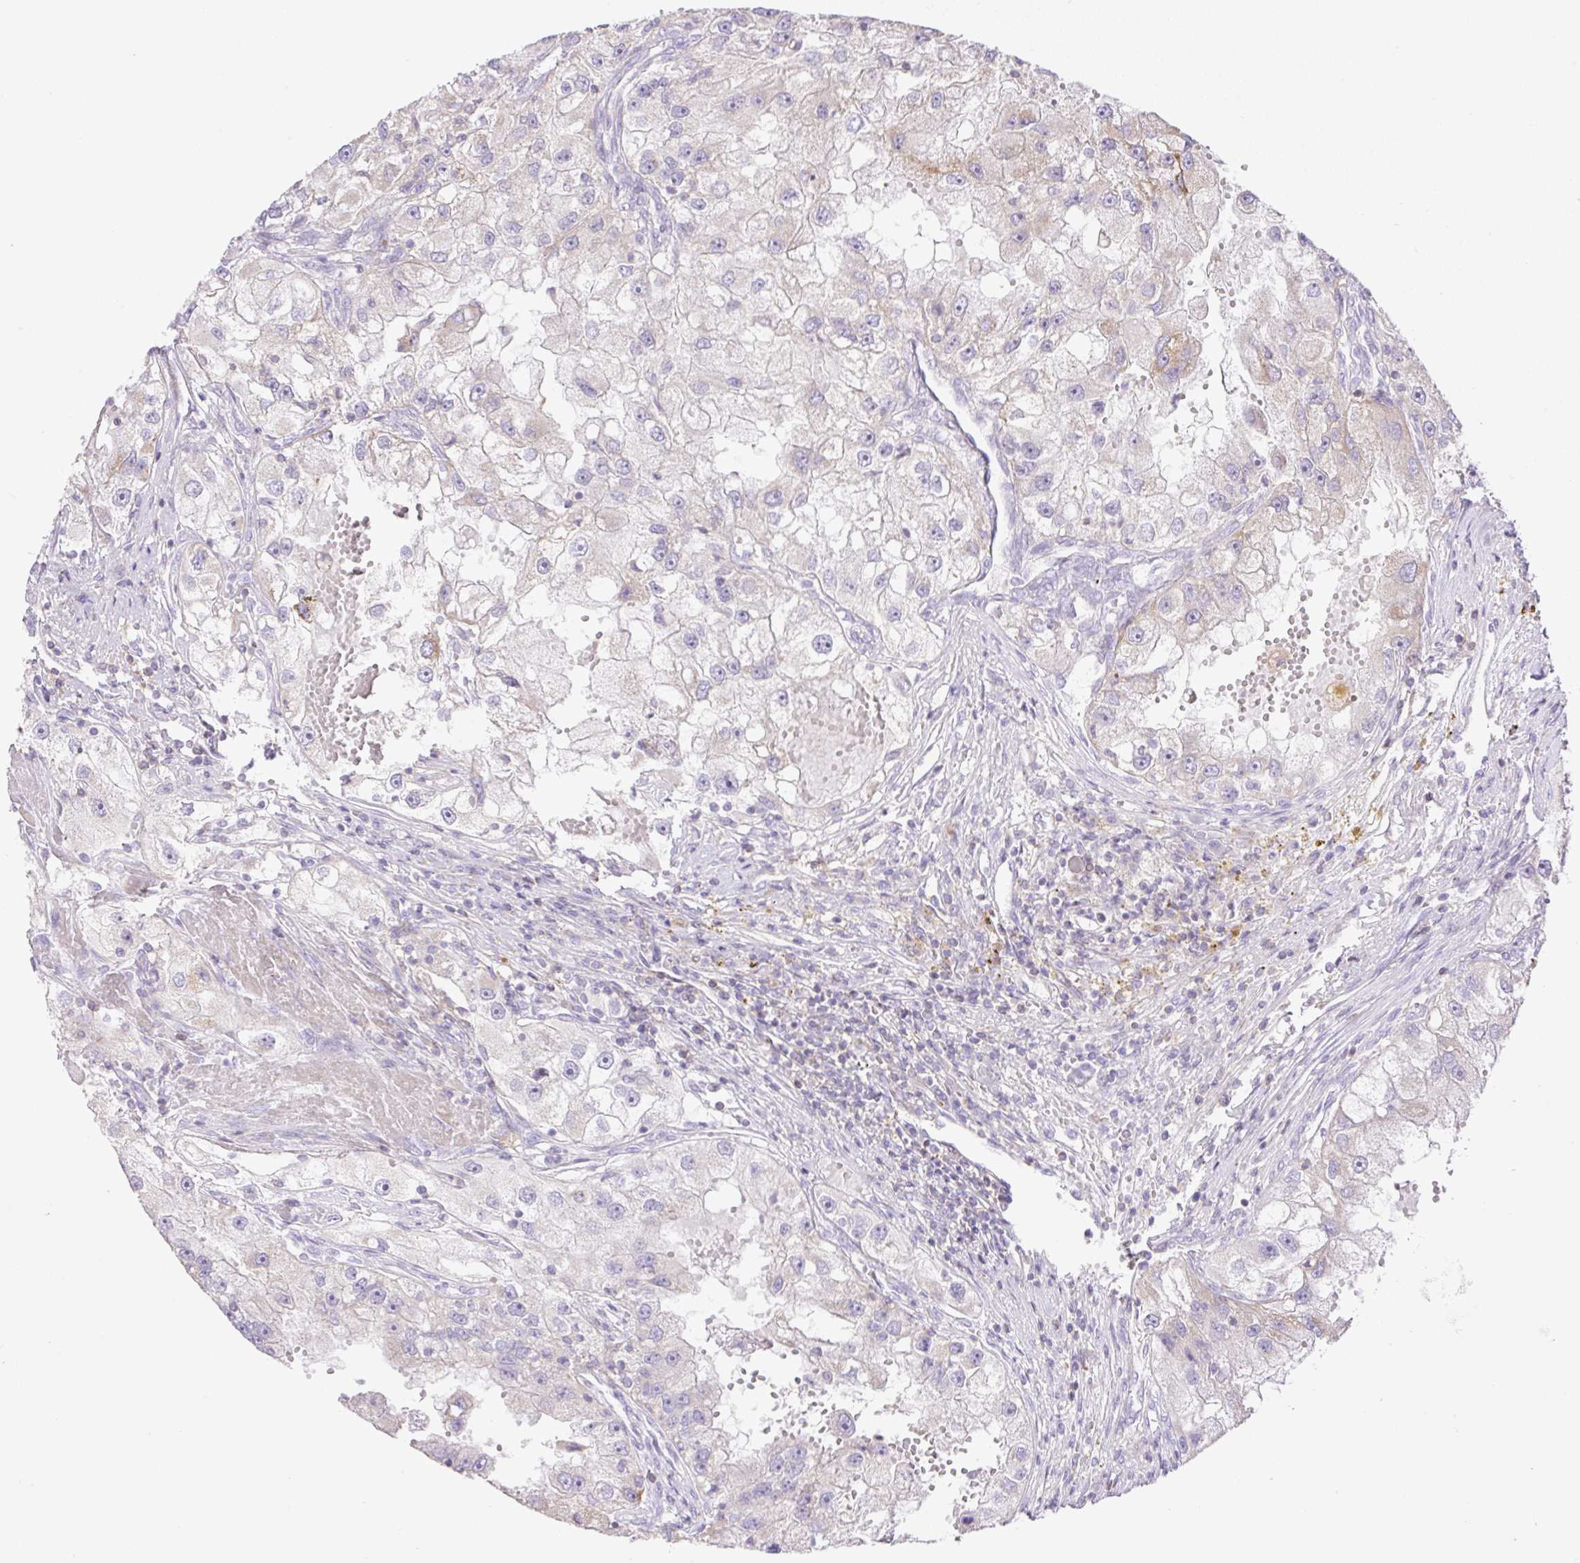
{"staining": {"intensity": "negative", "quantity": "none", "location": "none"}, "tissue": "renal cancer", "cell_type": "Tumor cells", "image_type": "cancer", "snomed": [{"axis": "morphology", "description": "Adenocarcinoma, NOS"}, {"axis": "topography", "description": "Kidney"}], "caption": "A high-resolution micrograph shows IHC staining of renal adenocarcinoma, which shows no significant staining in tumor cells. (DAB immunohistochemistry (IHC) with hematoxylin counter stain).", "gene": "VPS25", "patient": {"sex": "male", "age": 63}}